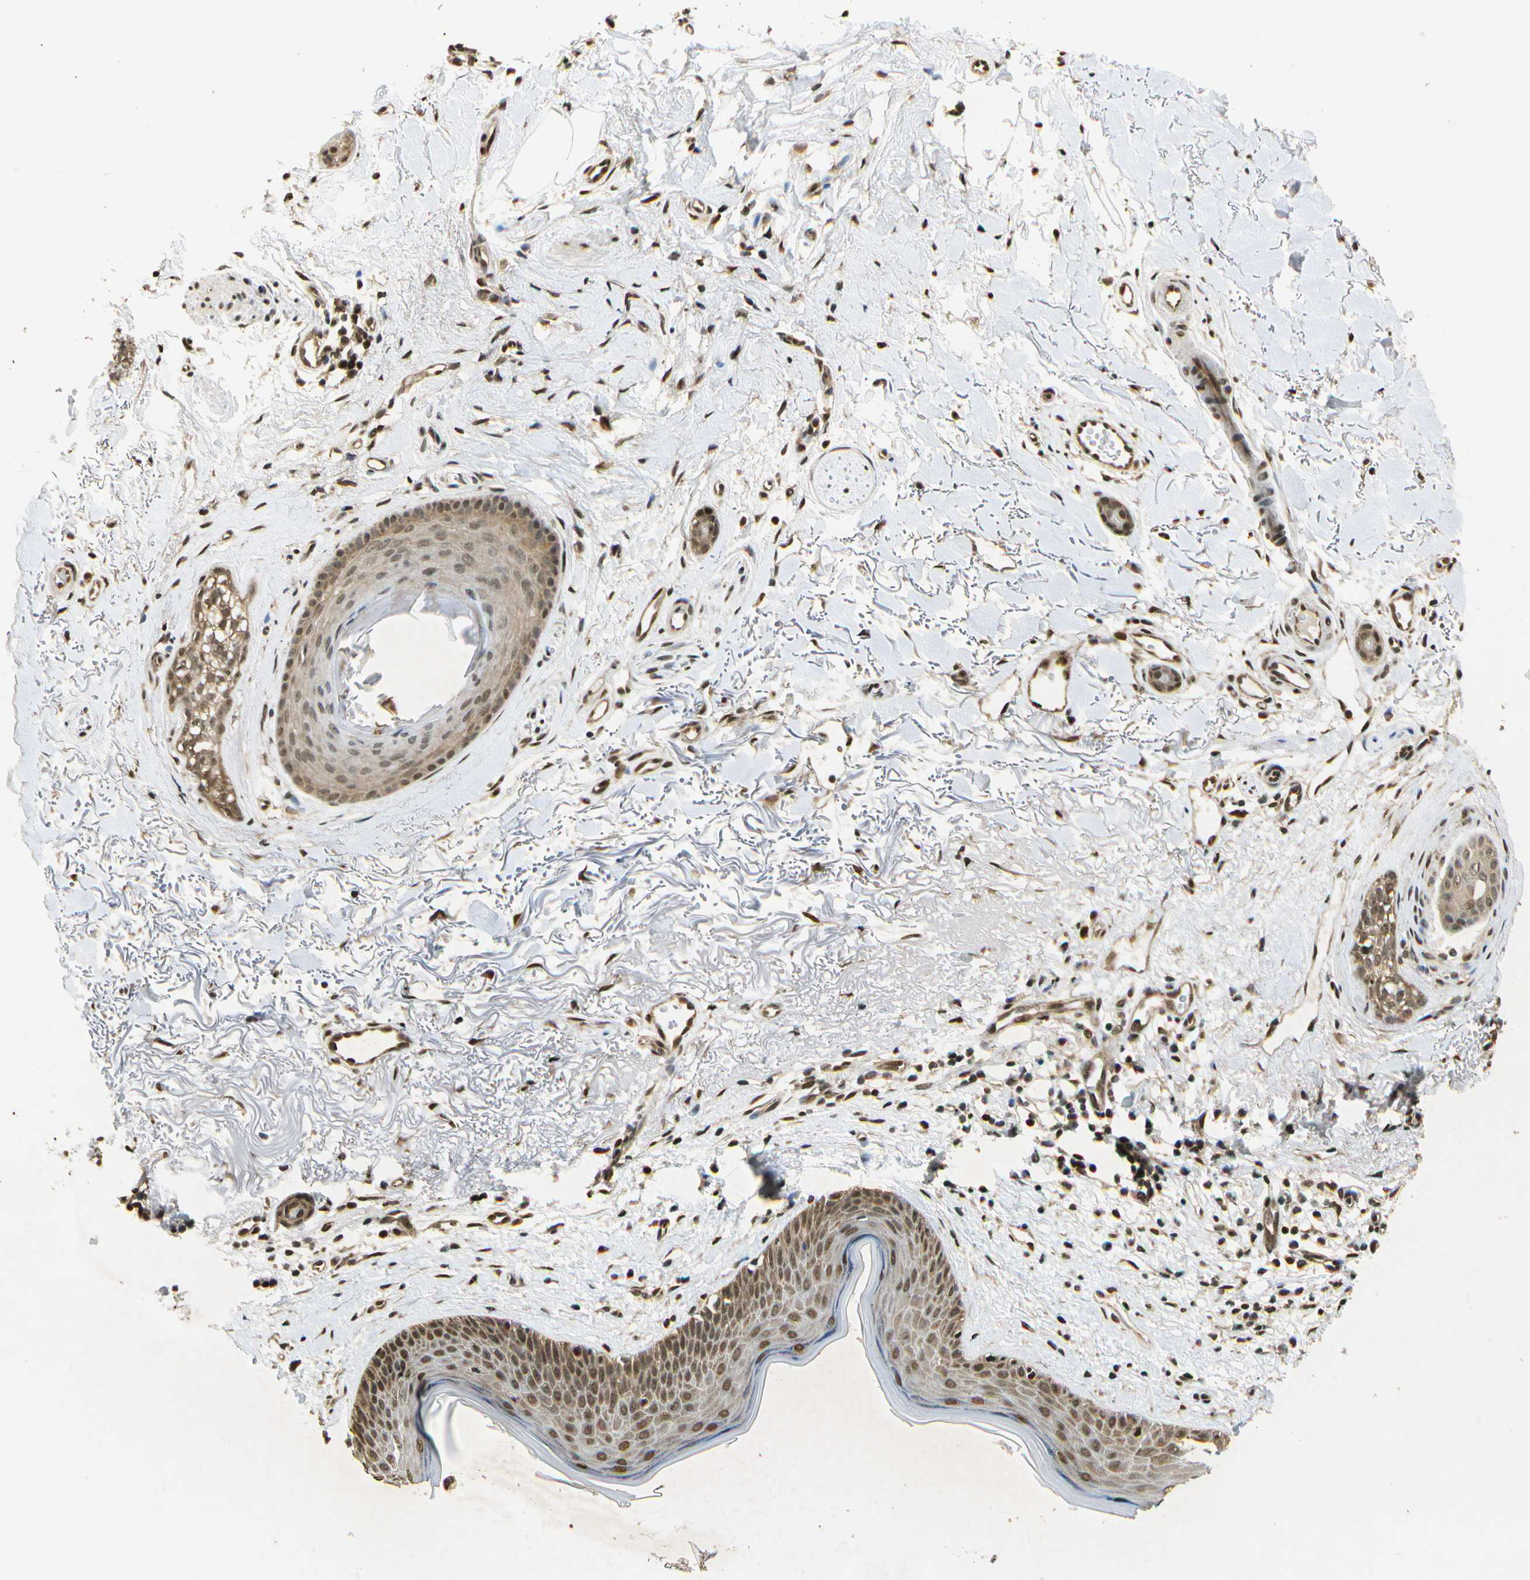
{"staining": {"intensity": "moderate", "quantity": ">75%", "location": "cytoplasmic/membranous,nuclear"}, "tissue": "skin cancer", "cell_type": "Tumor cells", "image_type": "cancer", "snomed": [{"axis": "morphology", "description": "Normal tissue, NOS"}, {"axis": "morphology", "description": "Basal cell carcinoma"}, {"axis": "topography", "description": "Skin"}], "caption": "The photomicrograph shows a brown stain indicating the presence of a protein in the cytoplasmic/membranous and nuclear of tumor cells in basal cell carcinoma (skin).", "gene": "EIF1AX", "patient": {"sex": "female", "age": 70}}